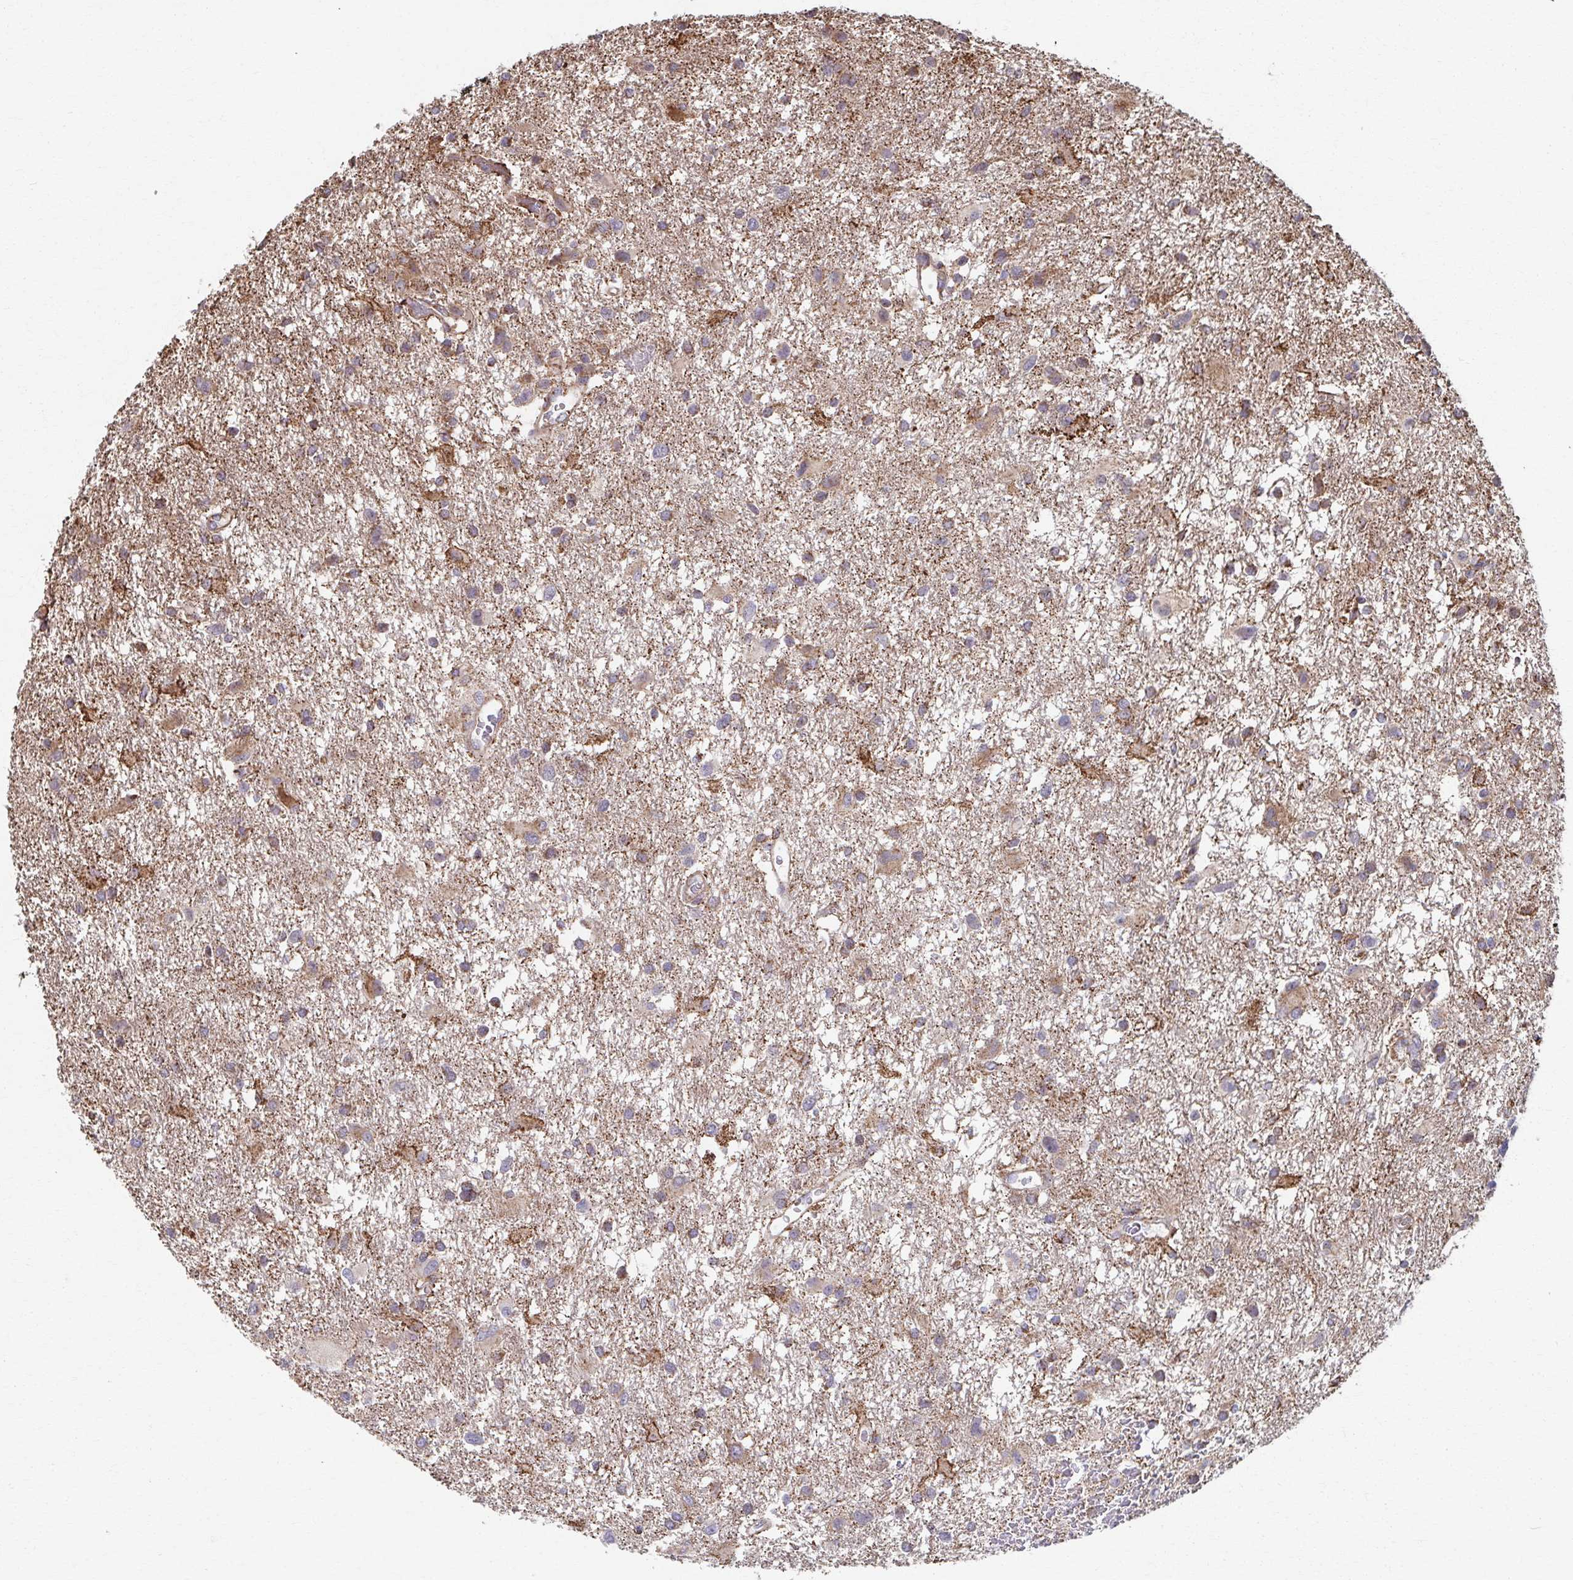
{"staining": {"intensity": "weak", "quantity": ">75%", "location": "cytoplasmic/membranous"}, "tissue": "glioma", "cell_type": "Tumor cells", "image_type": "cancer", "snomed": [{"axis": "morphology", "description": "Glioma, malignant, High grade"}, {"axis": "topography", "description": "Brain"}], "caption": "Weak cytoplasmic/membranous expression for a protein is appreciated in about >75% of tumor cells of malignant high-grade glioma using IHC.", "gene": "KLHL34", "patient": {"sex": "male", "age": 53}}